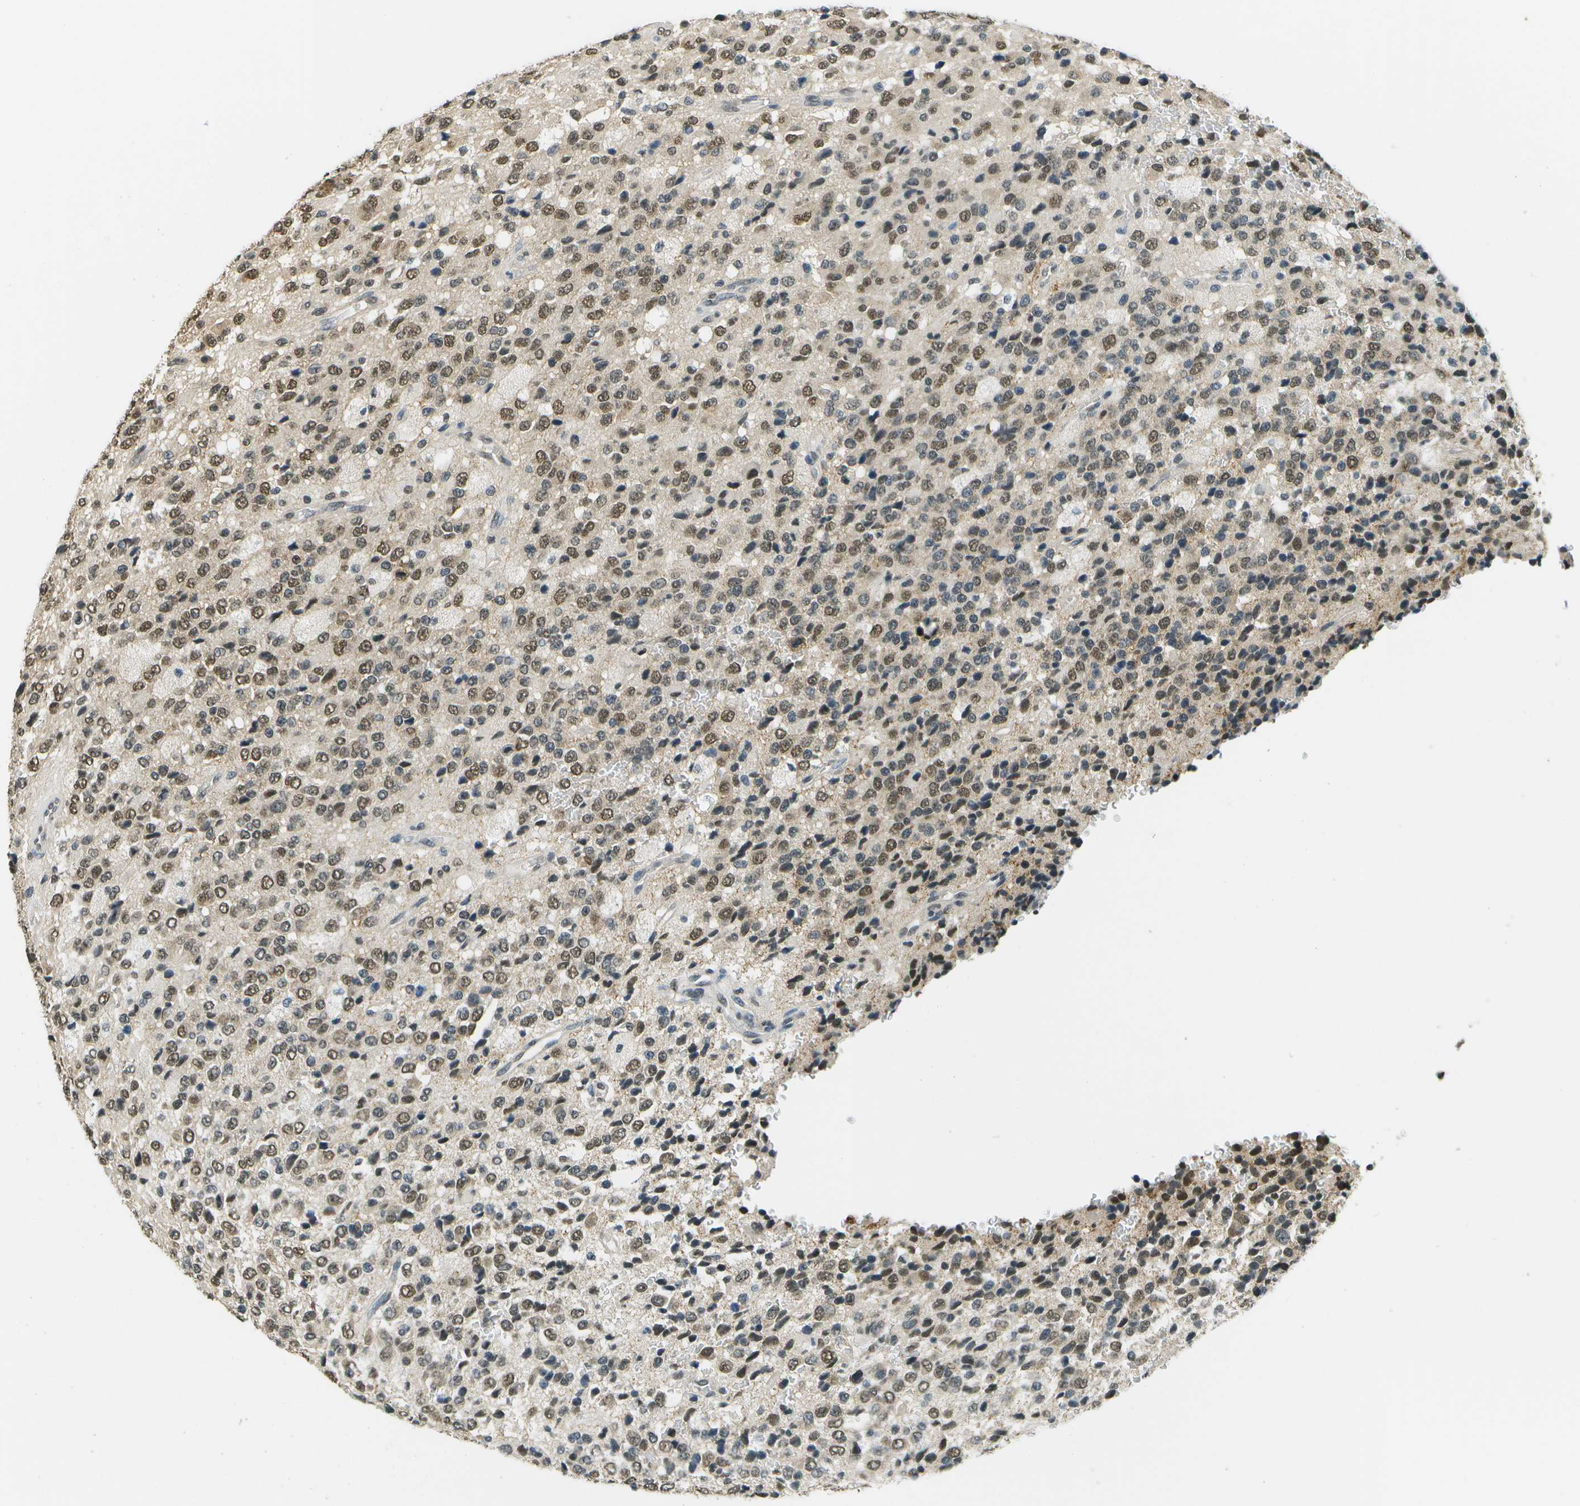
{"staining": {"intensity": "moderate", "quantity": ">75%", "location": "nuclear"}, "tissue": "glioma", "cell_type": "Tumor cells", "image_type": "cancer", "snomed": [{"axis": "morphology", "description": "Glioma, malignant, High grade"}, {"axis": "topography", "description": "pancreas cauda"}], "caption": "Immunohistochemical staining of human malignant glioma (high-grade) displays medium levels of moderate nuclear positivity in approximately >75% of tumor cells.", "gene": "ABL2", "patient": {"sex": "male", "age": 60}}